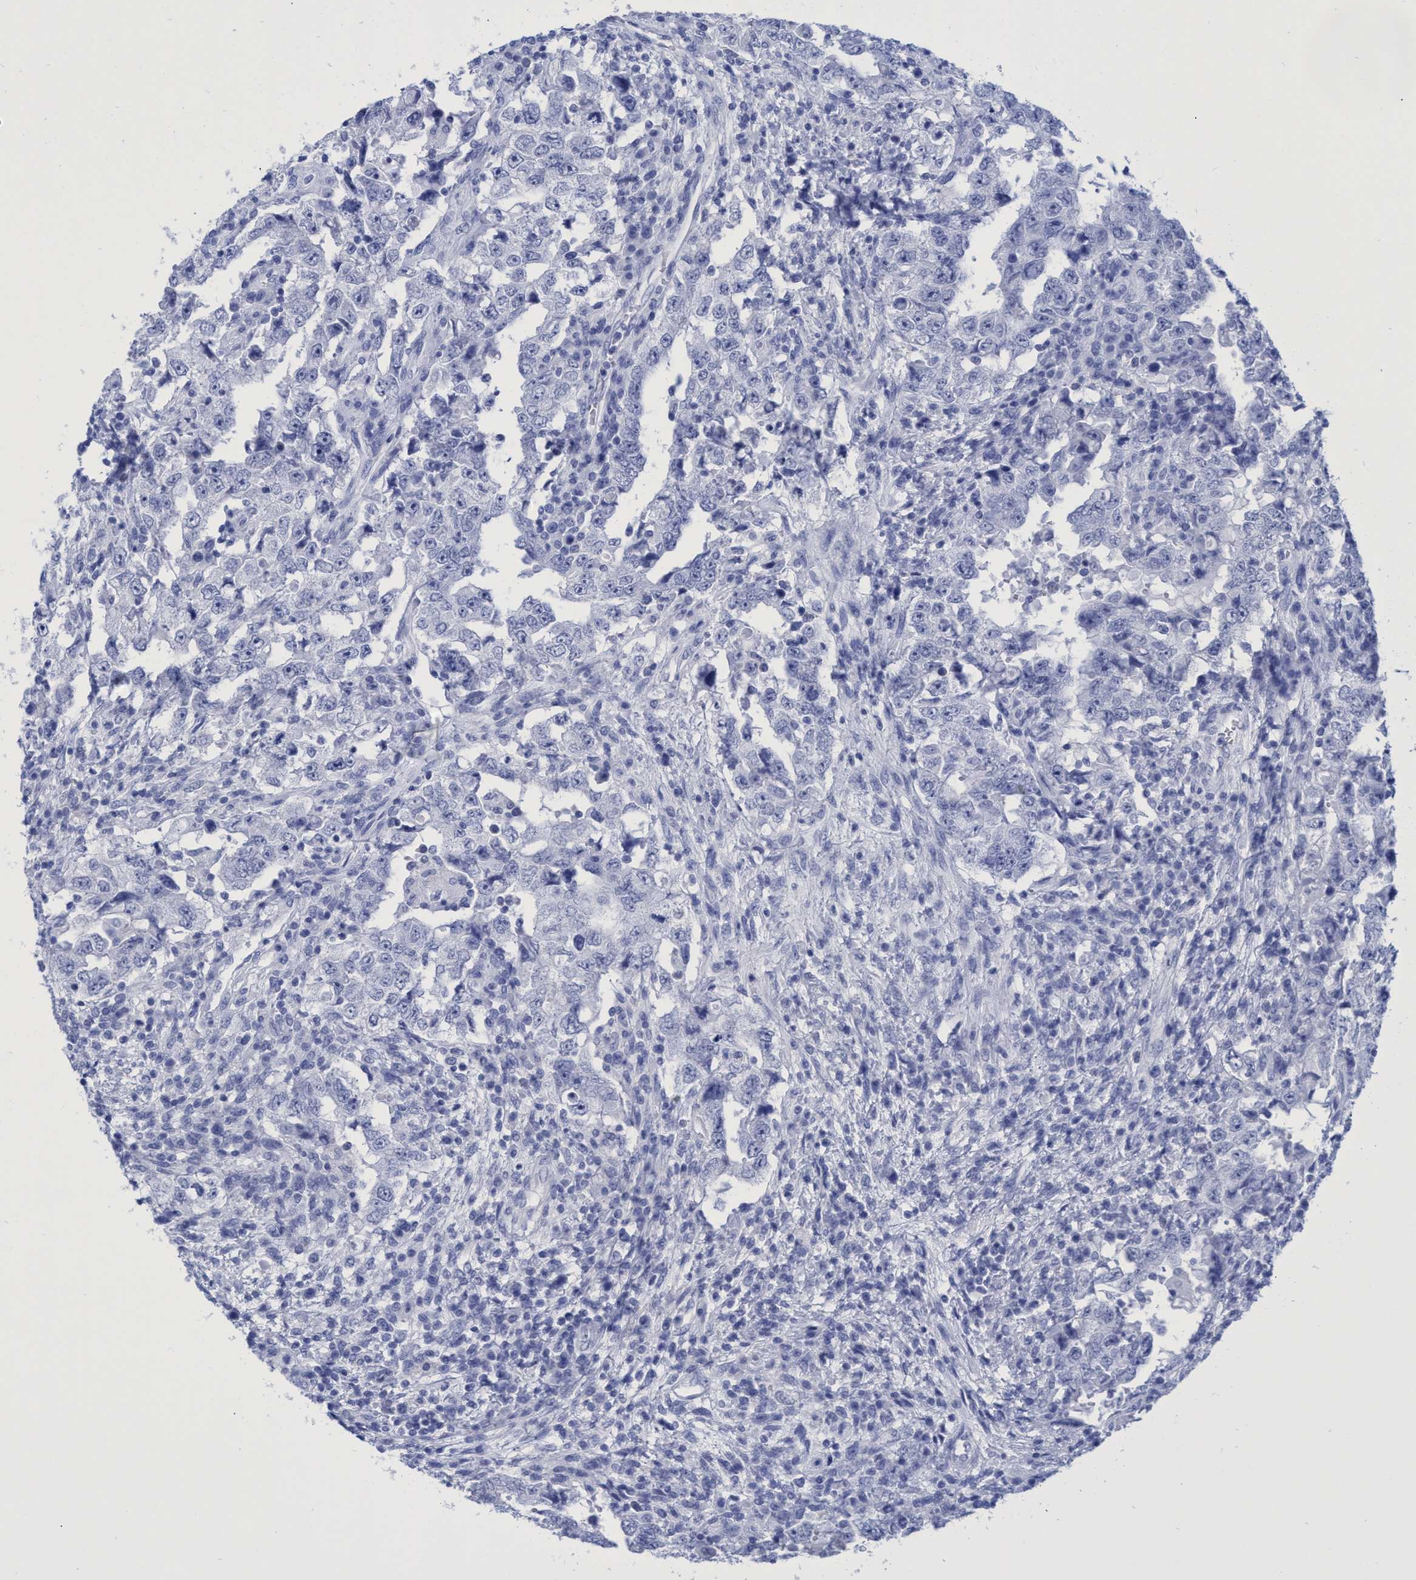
{"staining": {"intensity": "negative", "quantity": "none", "location": "none"}, "tissue": "testis cancer", "cell_type": "Tumor cells", "image_type": "cancer", "snomed": [{"axis": "morphology", "description": "Carcinoma, Embryonal, NOS"}, {"axis": "topography", "description": "Testis"}], "caption": "The immunohistochemistry photomicrograph has no significant staining in tumor cells of testis cancer (embryonal carcinoma) tissue.", "gene": "INSL6", "patient": {"sex": "male", "age": 26}}